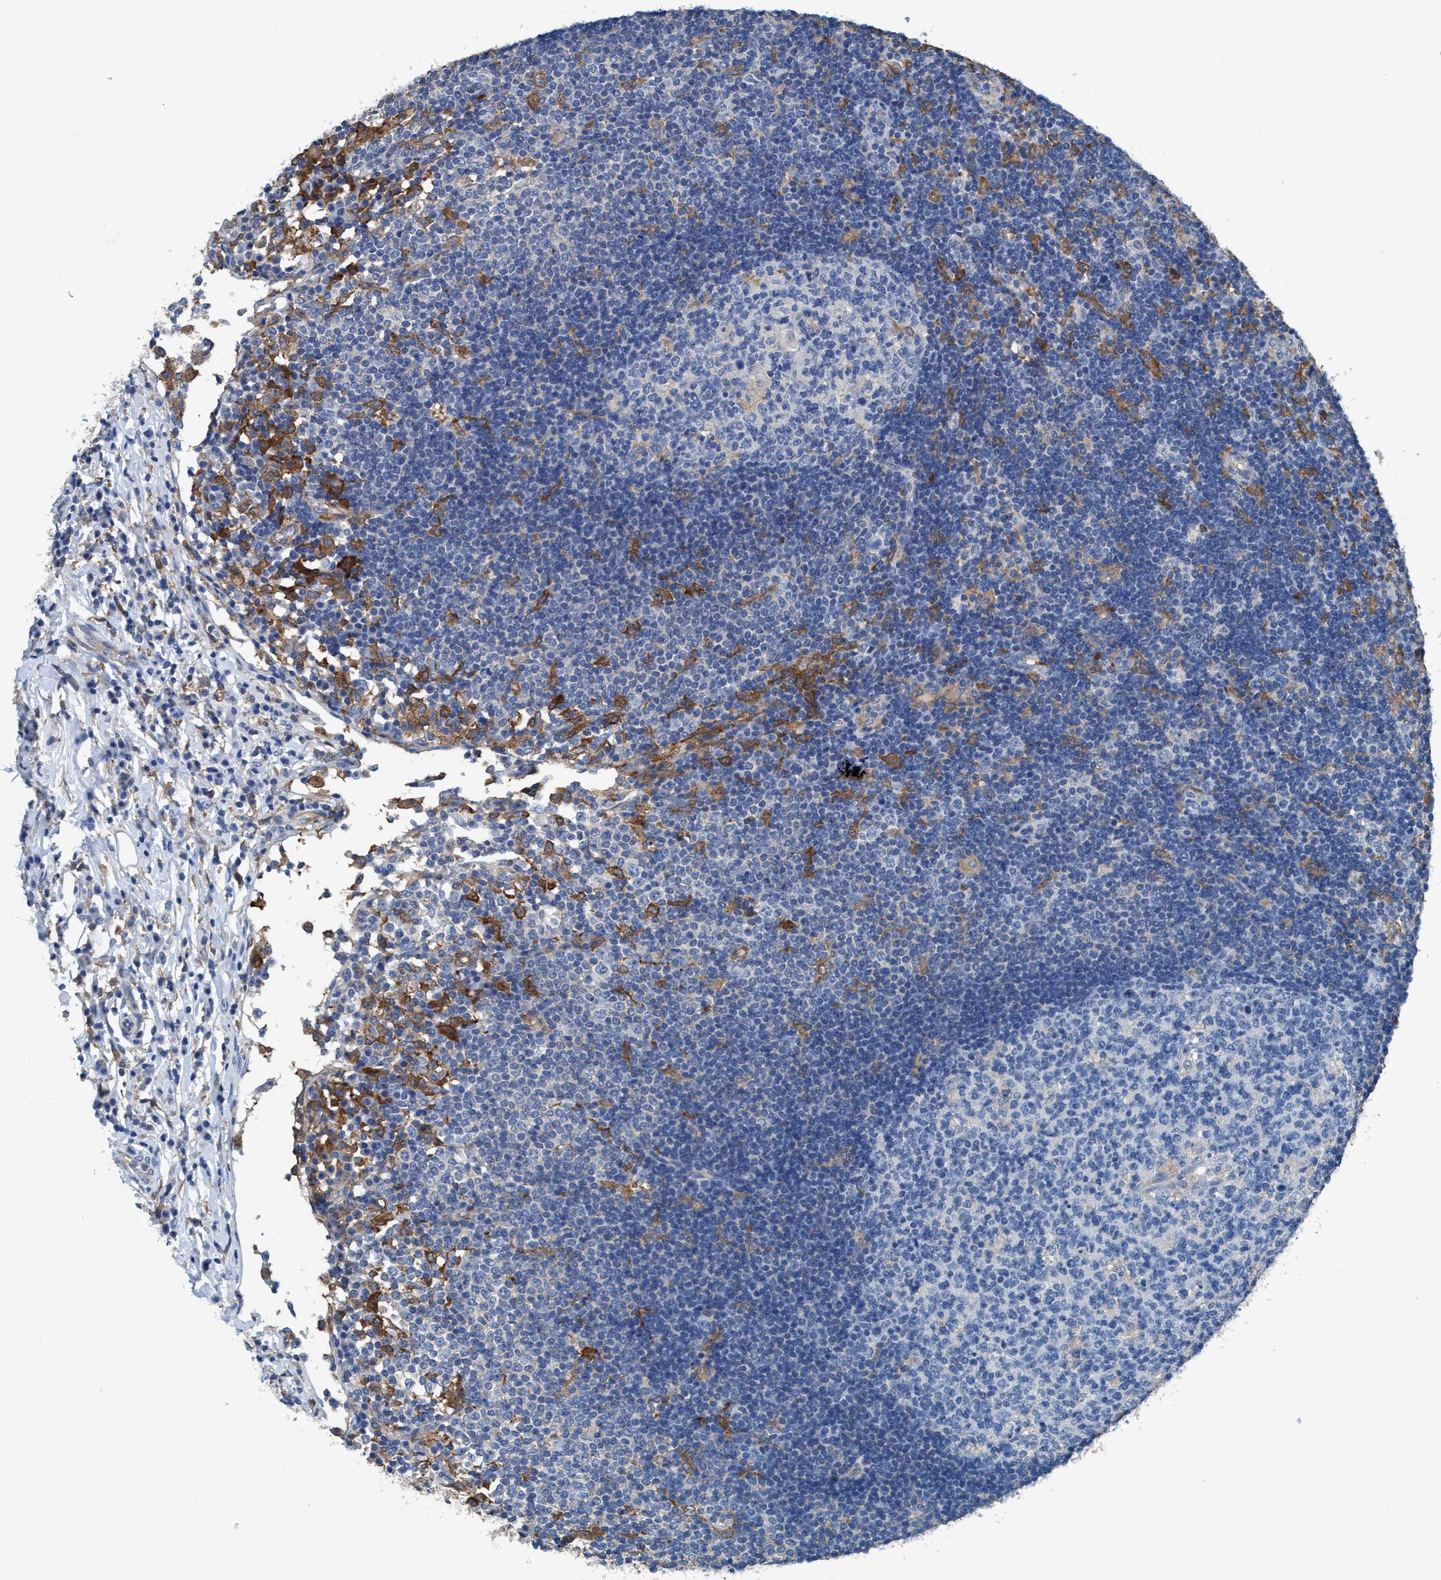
{"staining": {"intensity": "negative", "quantity": "none", "location": "none"}, "tissue": "lymph node", "cell_type": "Germinal center cells", "image_type": "normal", "snomed": [{"axis": "morphology", "description": "Normal tissue, NOS"}, {"axis": "topography", "description": "Lymph node"}], "caption": "Normal lymph node was stained to show a protein in brown. There is no significant staining in germinal center cells. (Stains: DAB immunohistochemistry with hematoxylin counter stain, Microscopy: brightfield microscopy at high magnification).", "gene": "DNAI1", "patient": {"sex": "female", "age": 53}}